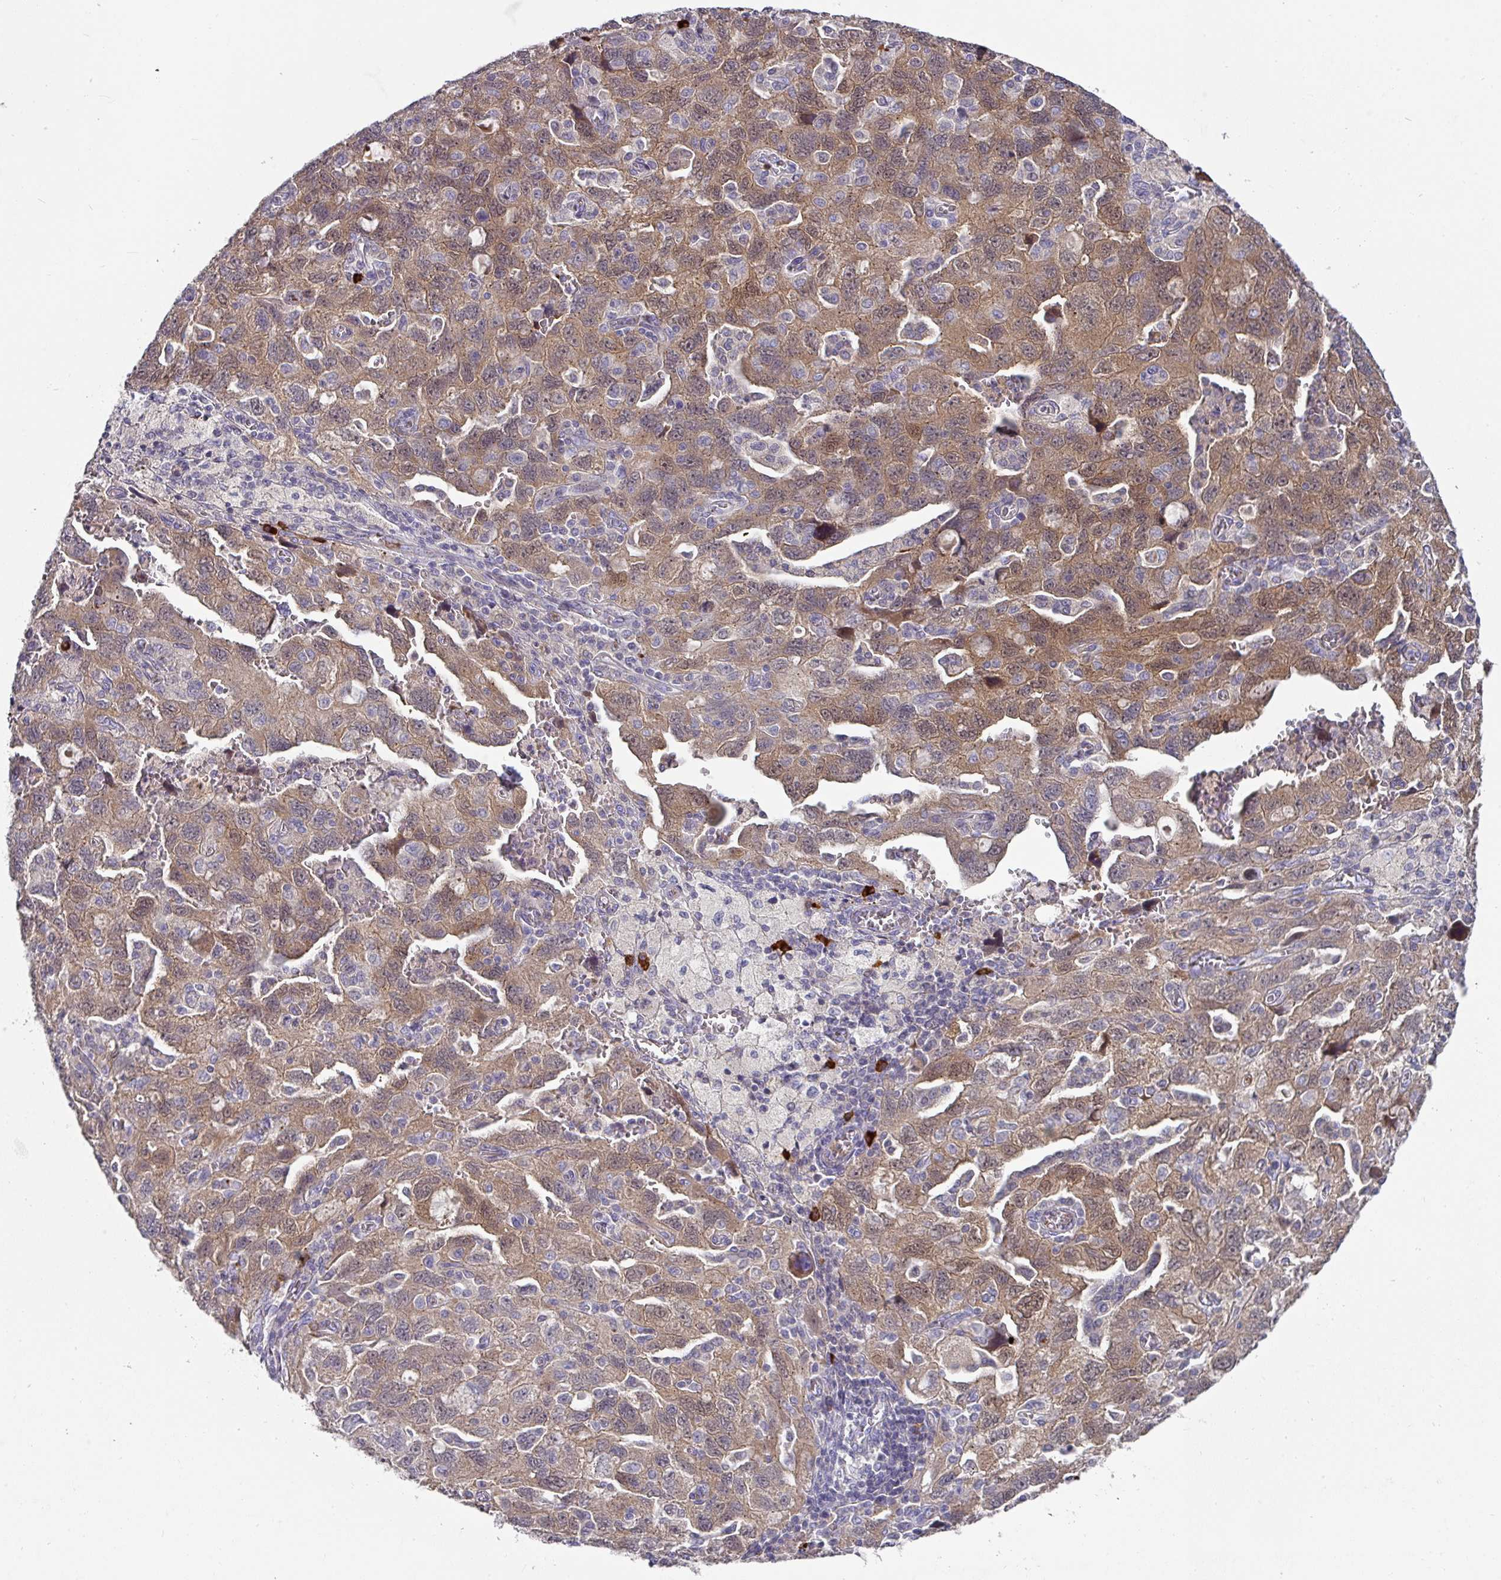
{"staining": {"intensity": "moderate", "quantity": "25%-75%", "location": "cytoplasmic/membranous,nuclear"}, "tissue": "ovarian cancer", "cell_type": "Tumor cells", "image_type": "cancer", "snomed": [{"axis": "morphology", "description": "Carcinoma, NOS"}, {"axis": "morphology", "description": "Cystadenocarcinoma, serous, NOS"}, {"axis": "topography", "description": "Ovary"}], "caption": "Protein staining by IHC reveals moderate cytoplasmic/membranous and nuclear positivity in approximately 25%-75% of tumor cells in ovarian carcinoma.", "gene": "IL4R", "patient": {"sex": "female", "age": 69}}